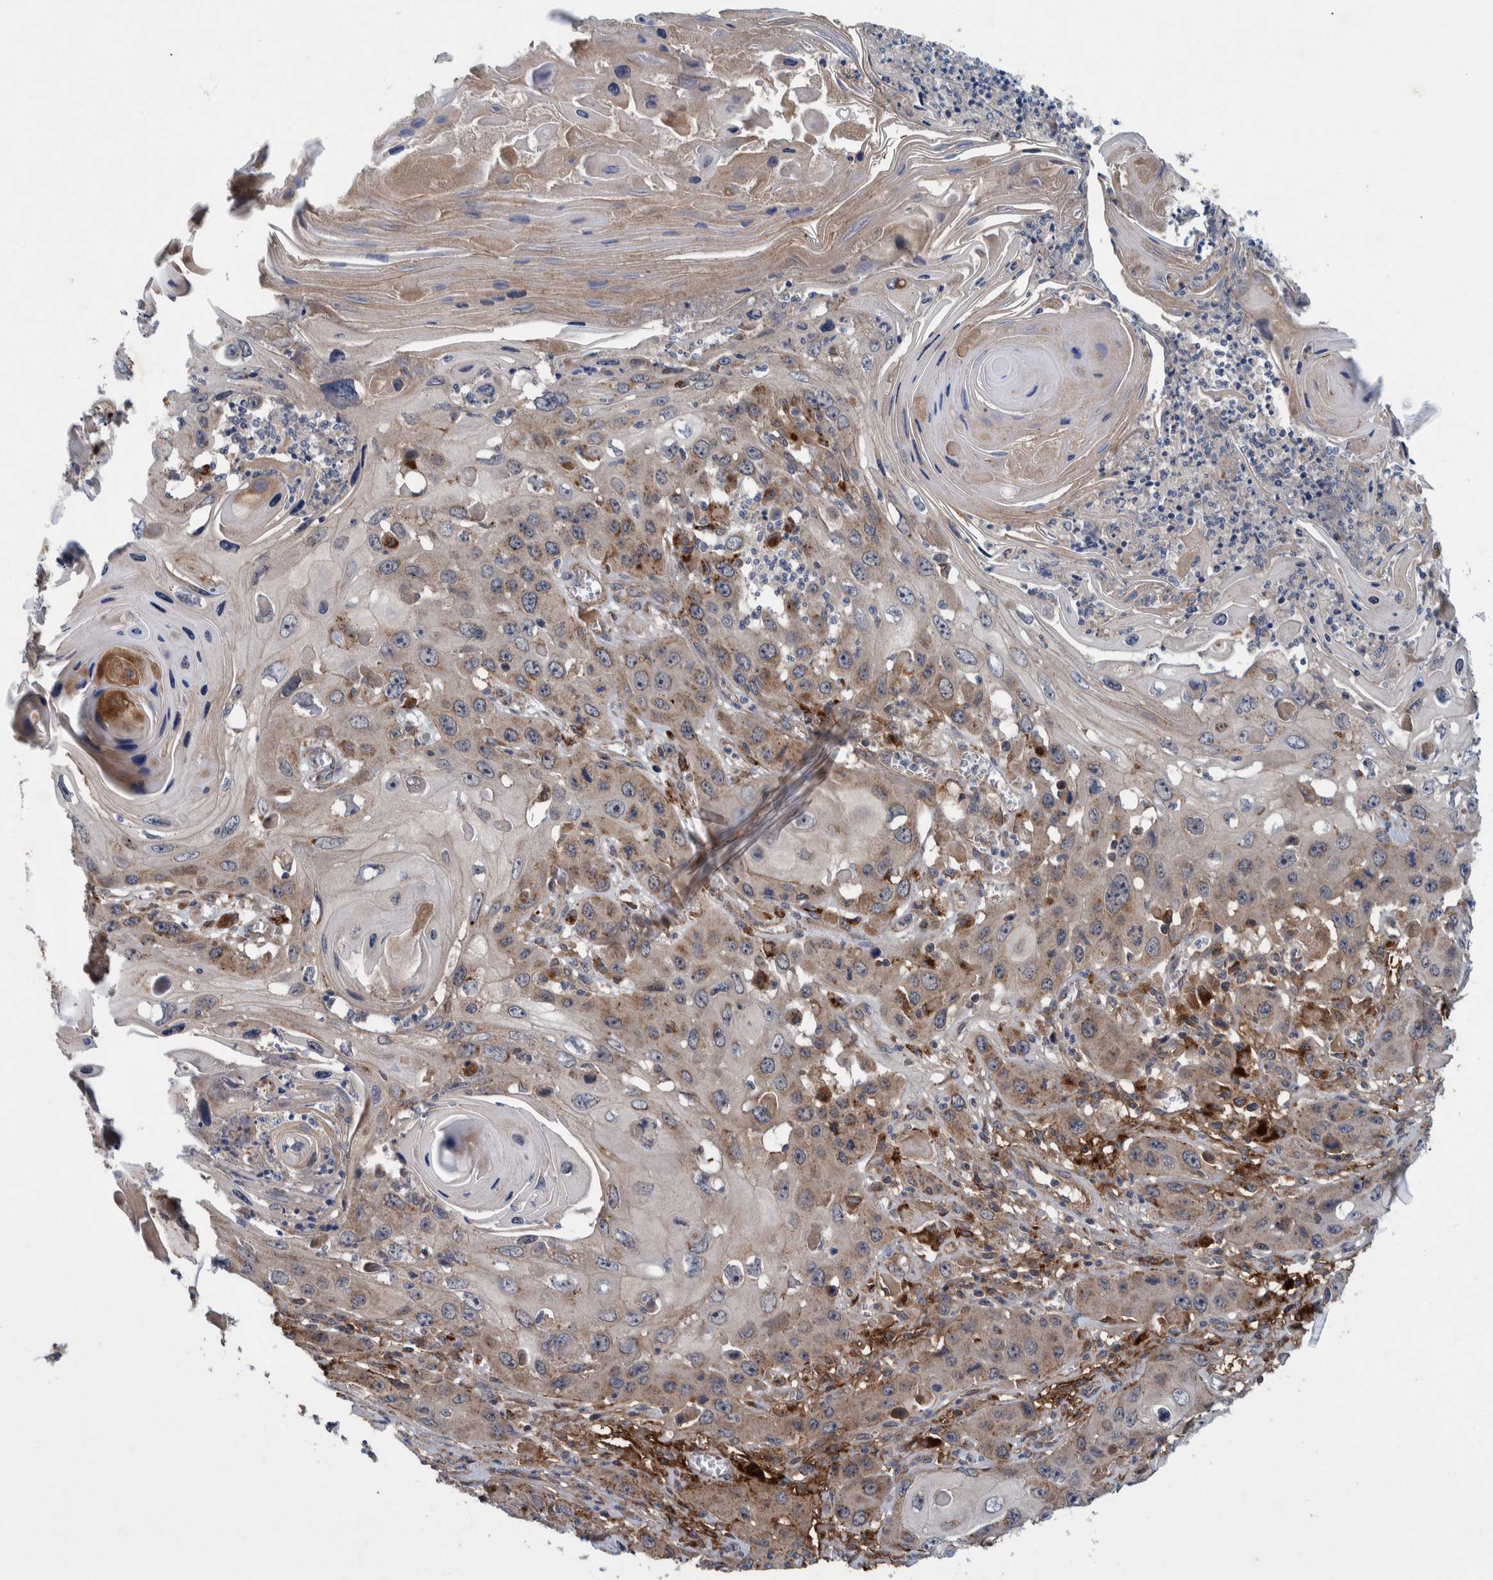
{"staining": {"intensity": "moderate", "quantity": ">75%", "location": "cytoplasmic/membranous"}, "tissue": "skin cancer", "cell_type": "Tumor cells", "image_type": "cancer", "snomed": [{"axis": "morphology", "description": "Squamous cell carcinoma, NOS"}, {"axis": "topography", "description": "Skin"}], "caption": "A brown stain highlights moderate cytoplasmic/membranous expression of a protein in squamous cell carcinoma (skin) tumor cells. (DAB = brown stain, brightfield microscopy at high magnification).", "gene": "ITIH3", "patient": {"sex": "male", "age": 55}}